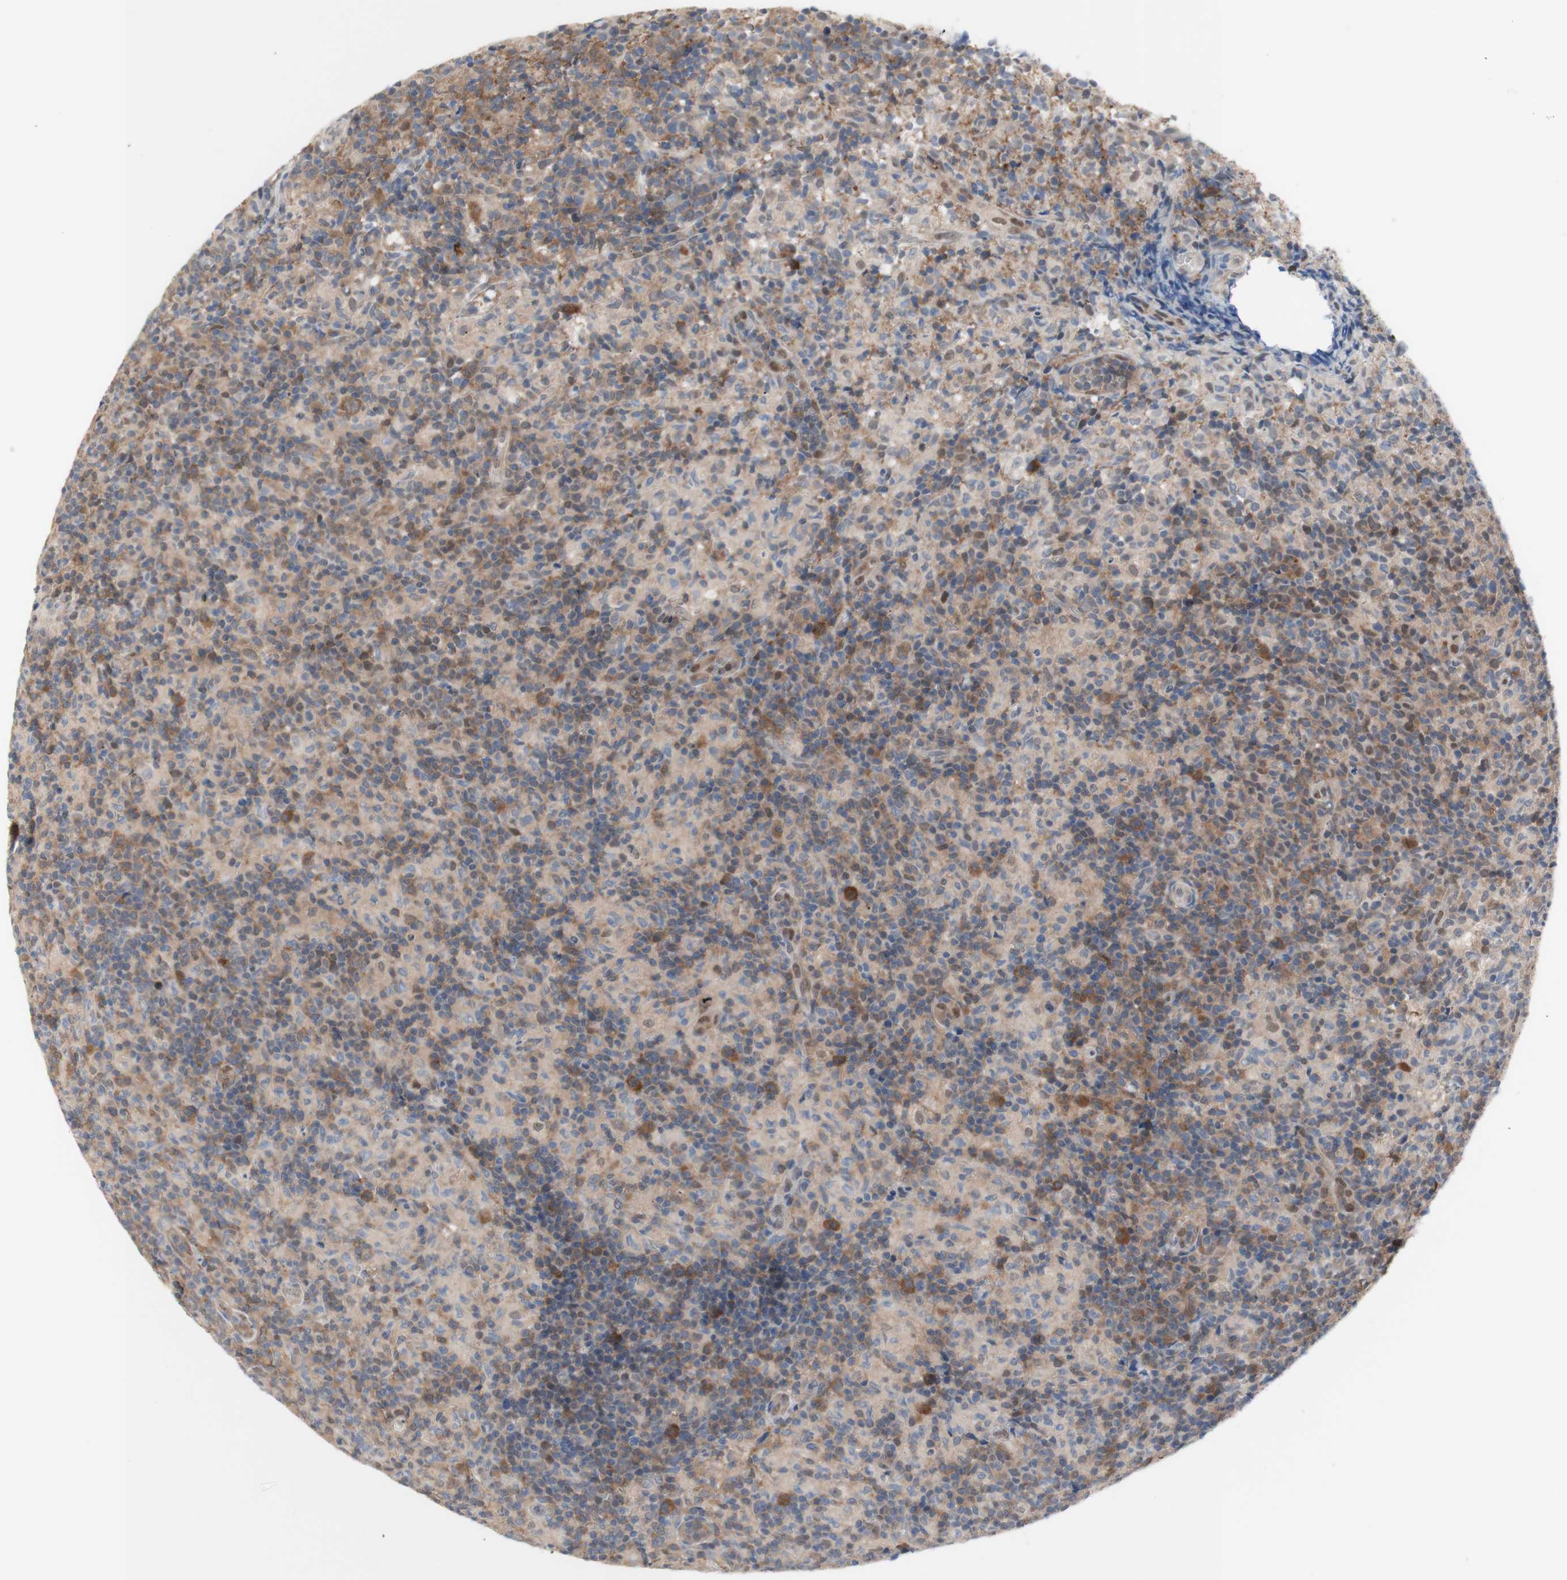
{"staining": {"intensity": "moderate", "quantity": ">75%", "location": "cytoplasmic/membranous"}, "tissue": "lymph node", "cell_type": "Germinal center cells", "image_type": "normal", "snomed": [{"axis": "morphology", "description": "Normal tissue, NOS"}, {"axis": "morphology", "description": "Inflammation, NOS"}, {"axis": "topography", "description": "Lymph node"}], "caption": "Moderate cytoplasmic/membranous protein expression is present in approximately >75% of germinal center cells in lymph node.", "gene": "PRMT5", "patient": {"sex": "male", "age": 55}}